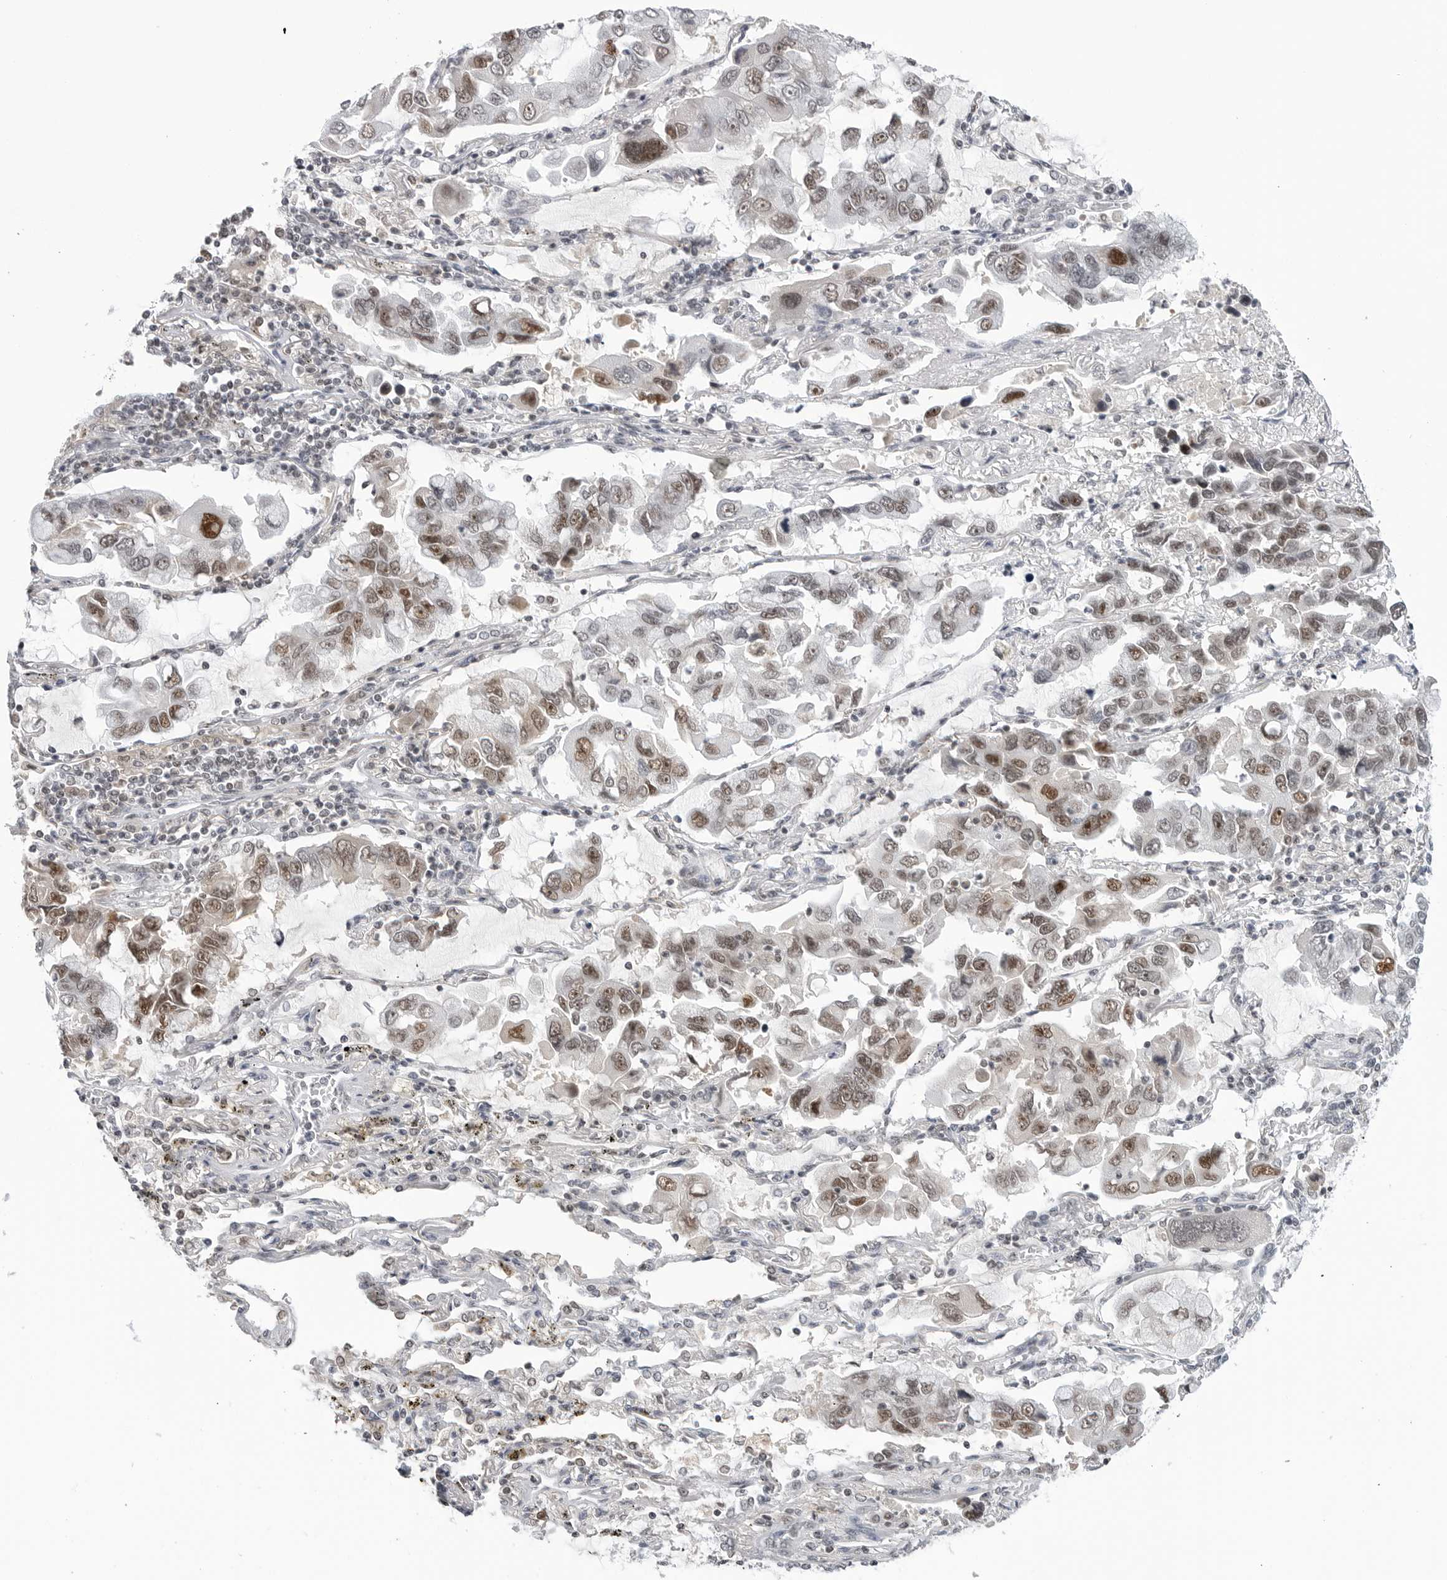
{"staining": {"intensity": "moderate", "quantity": "25%-75%", "location": "nuclear"}, "tissue": "lung cancer", "cell_type": "Tumor cells", "image_type": "cancer", "snomed": [{"axis": "morphology", "description": "Adenocarcinoma, NOS"}, {"axis": "topography", "description": "Lung"}], "caption": "Immunohistochemical staining of adenocarcinoma (lung) demonstrates medium levels of moderate nuclear positivity in approximately 25%-75% of tumor cells.", "gene": "WRAP53", "patient": {"sex": "male", "age": 64}}